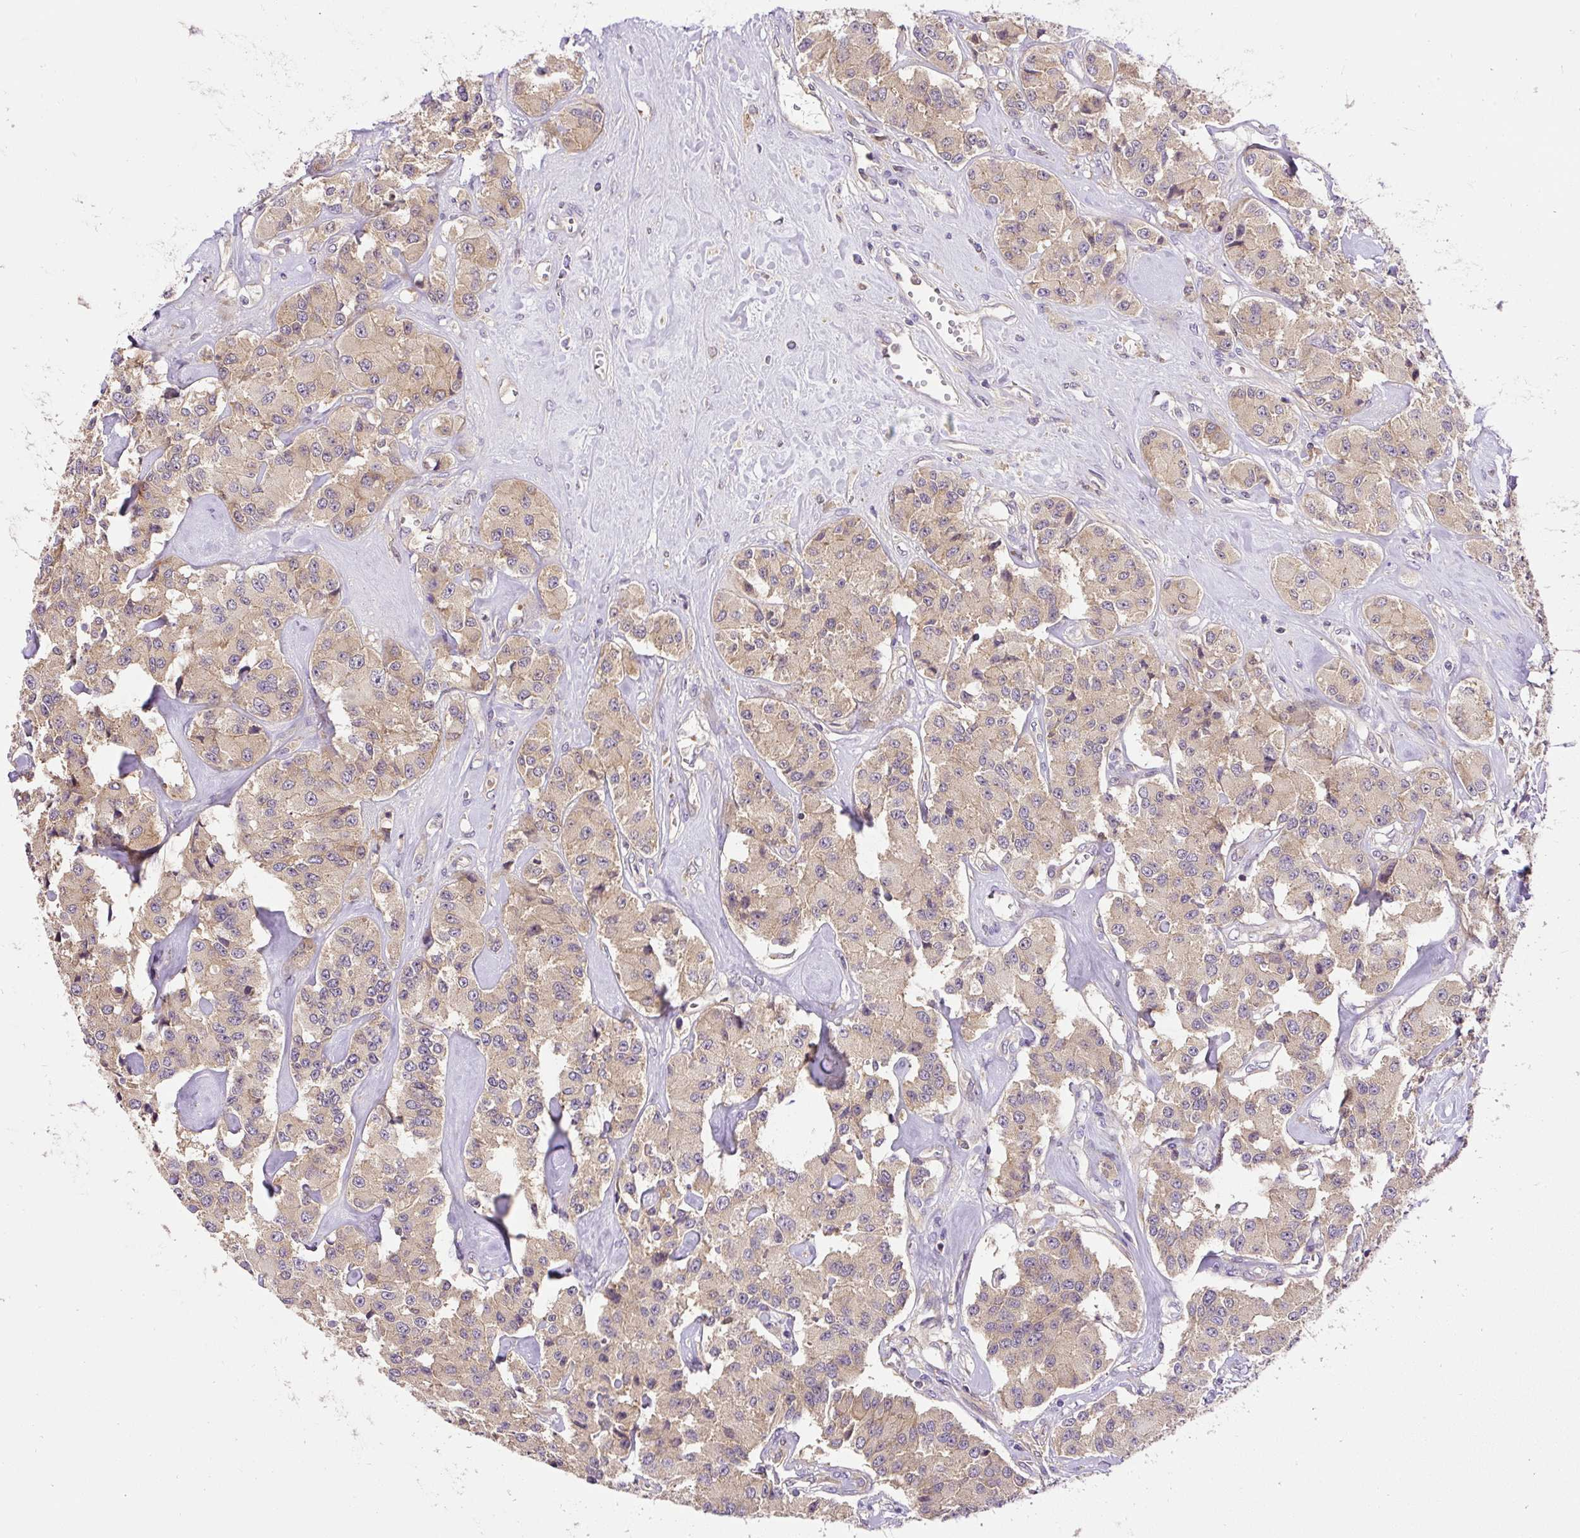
{"staining": {"intensity": "weak", "quantity": ">75%", "location": "cytoplasmic/membranous"}, "tissue": "carcinoid", "cell_type": "Tumor cells", "image_type": "cancer", "snomed": [{"axis": "morphology", "description": "Carcinoid, malignant, NOS"}, {"axis": "topography", "description": "Pancreas"}], "caption": "Human carcinoid stained with a brown dye shows weak cytoplasmic/membranous positive staining in approximately >75% of tumor cells.", "gene": "CCDC28A", "patient": {"sex": "male", "age": 41}}